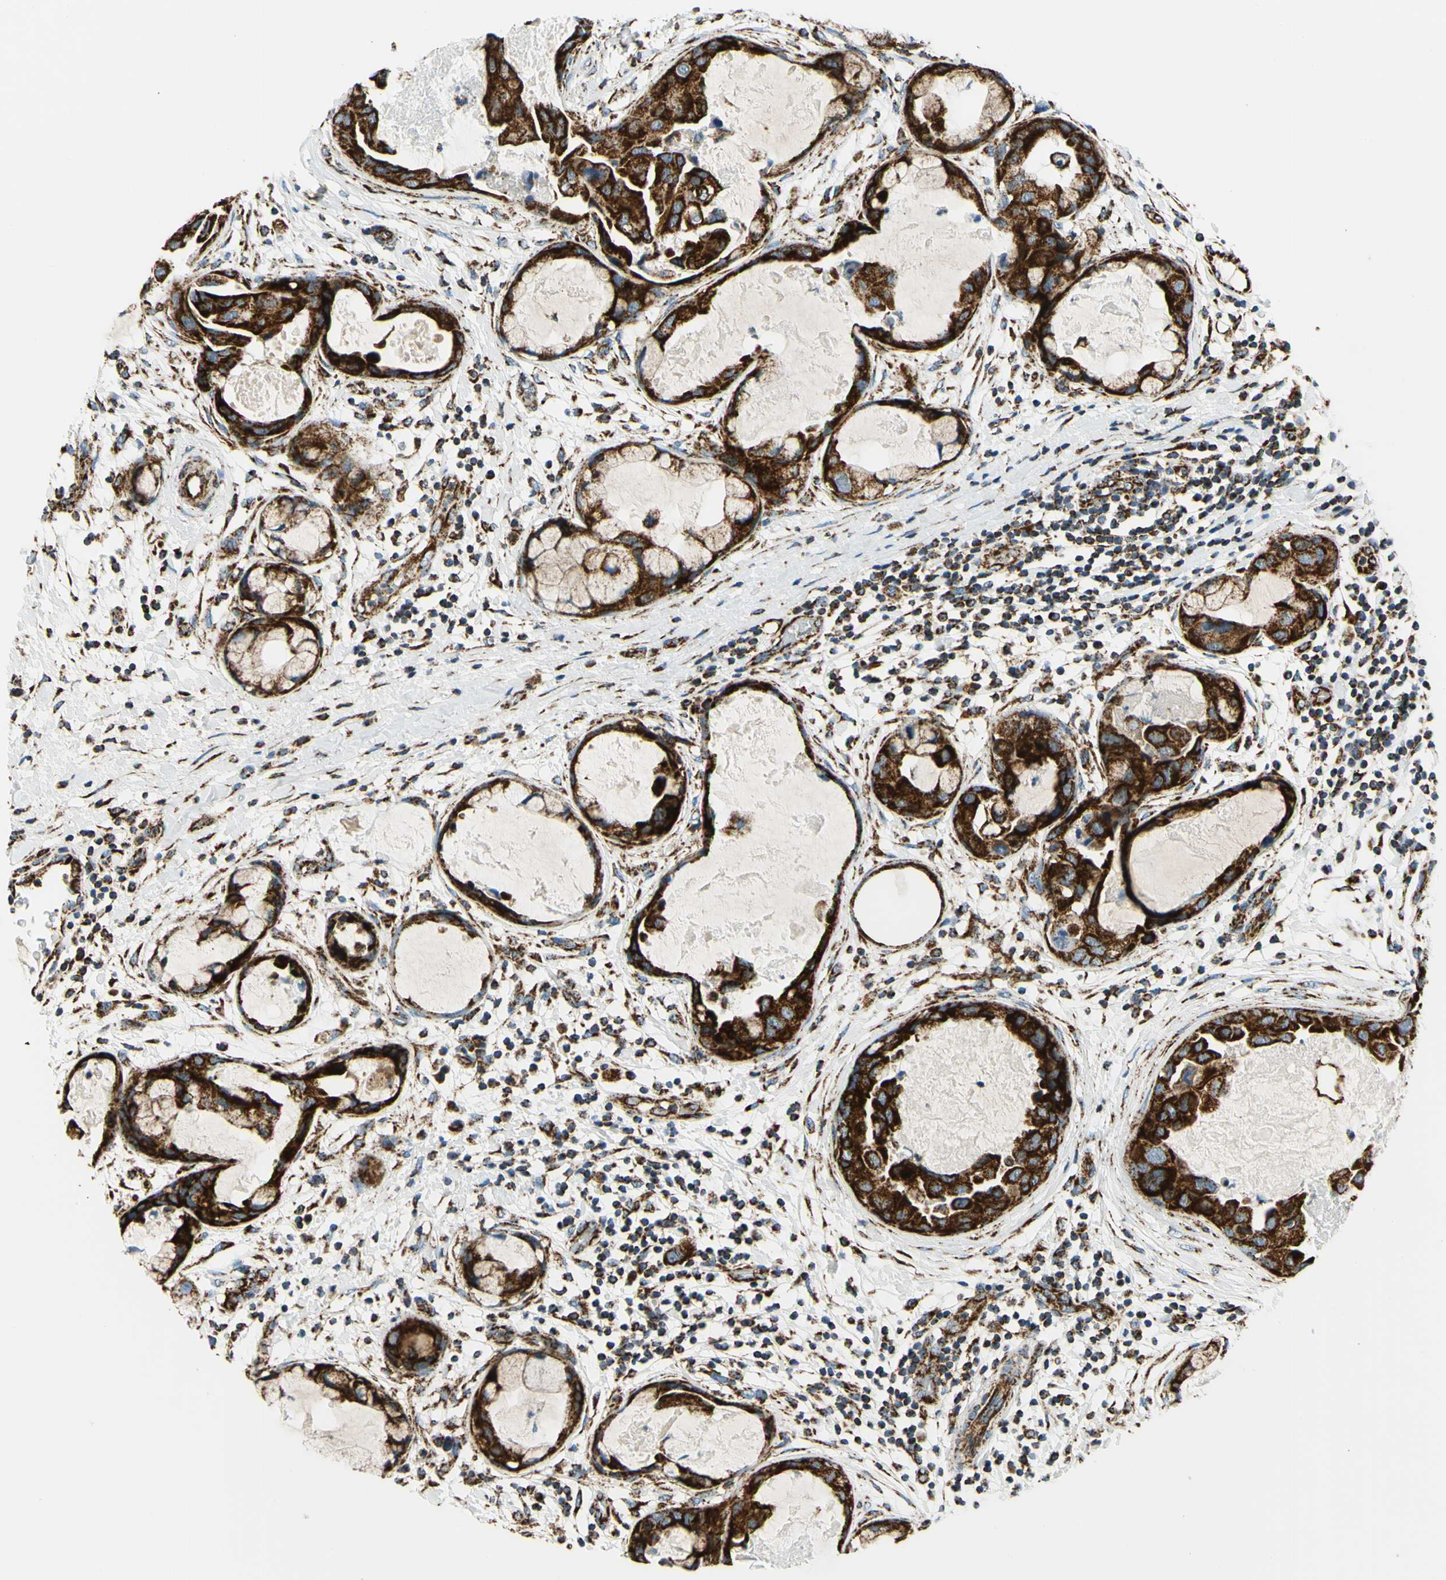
{"staining": {"intensity": "strong", "quantity": ">75%", "location": "cytoplasmic/membranous"}, "tissue": "breast cancer", "cell_type": "Tumor cells", "image_type": "cancer", "snomed": [{"axis": "morphology", "description": "Duct carcinoma"}, {"axis": "topography", "description": "Breast"}], "caption": "Protein expression analysis of breast cancer demonstrates strong cytoplasmic/membranous expression in approximately >75% of tumor cells.", "gene": "MAVS", "patient": {"sex": "female", "age": 40}}